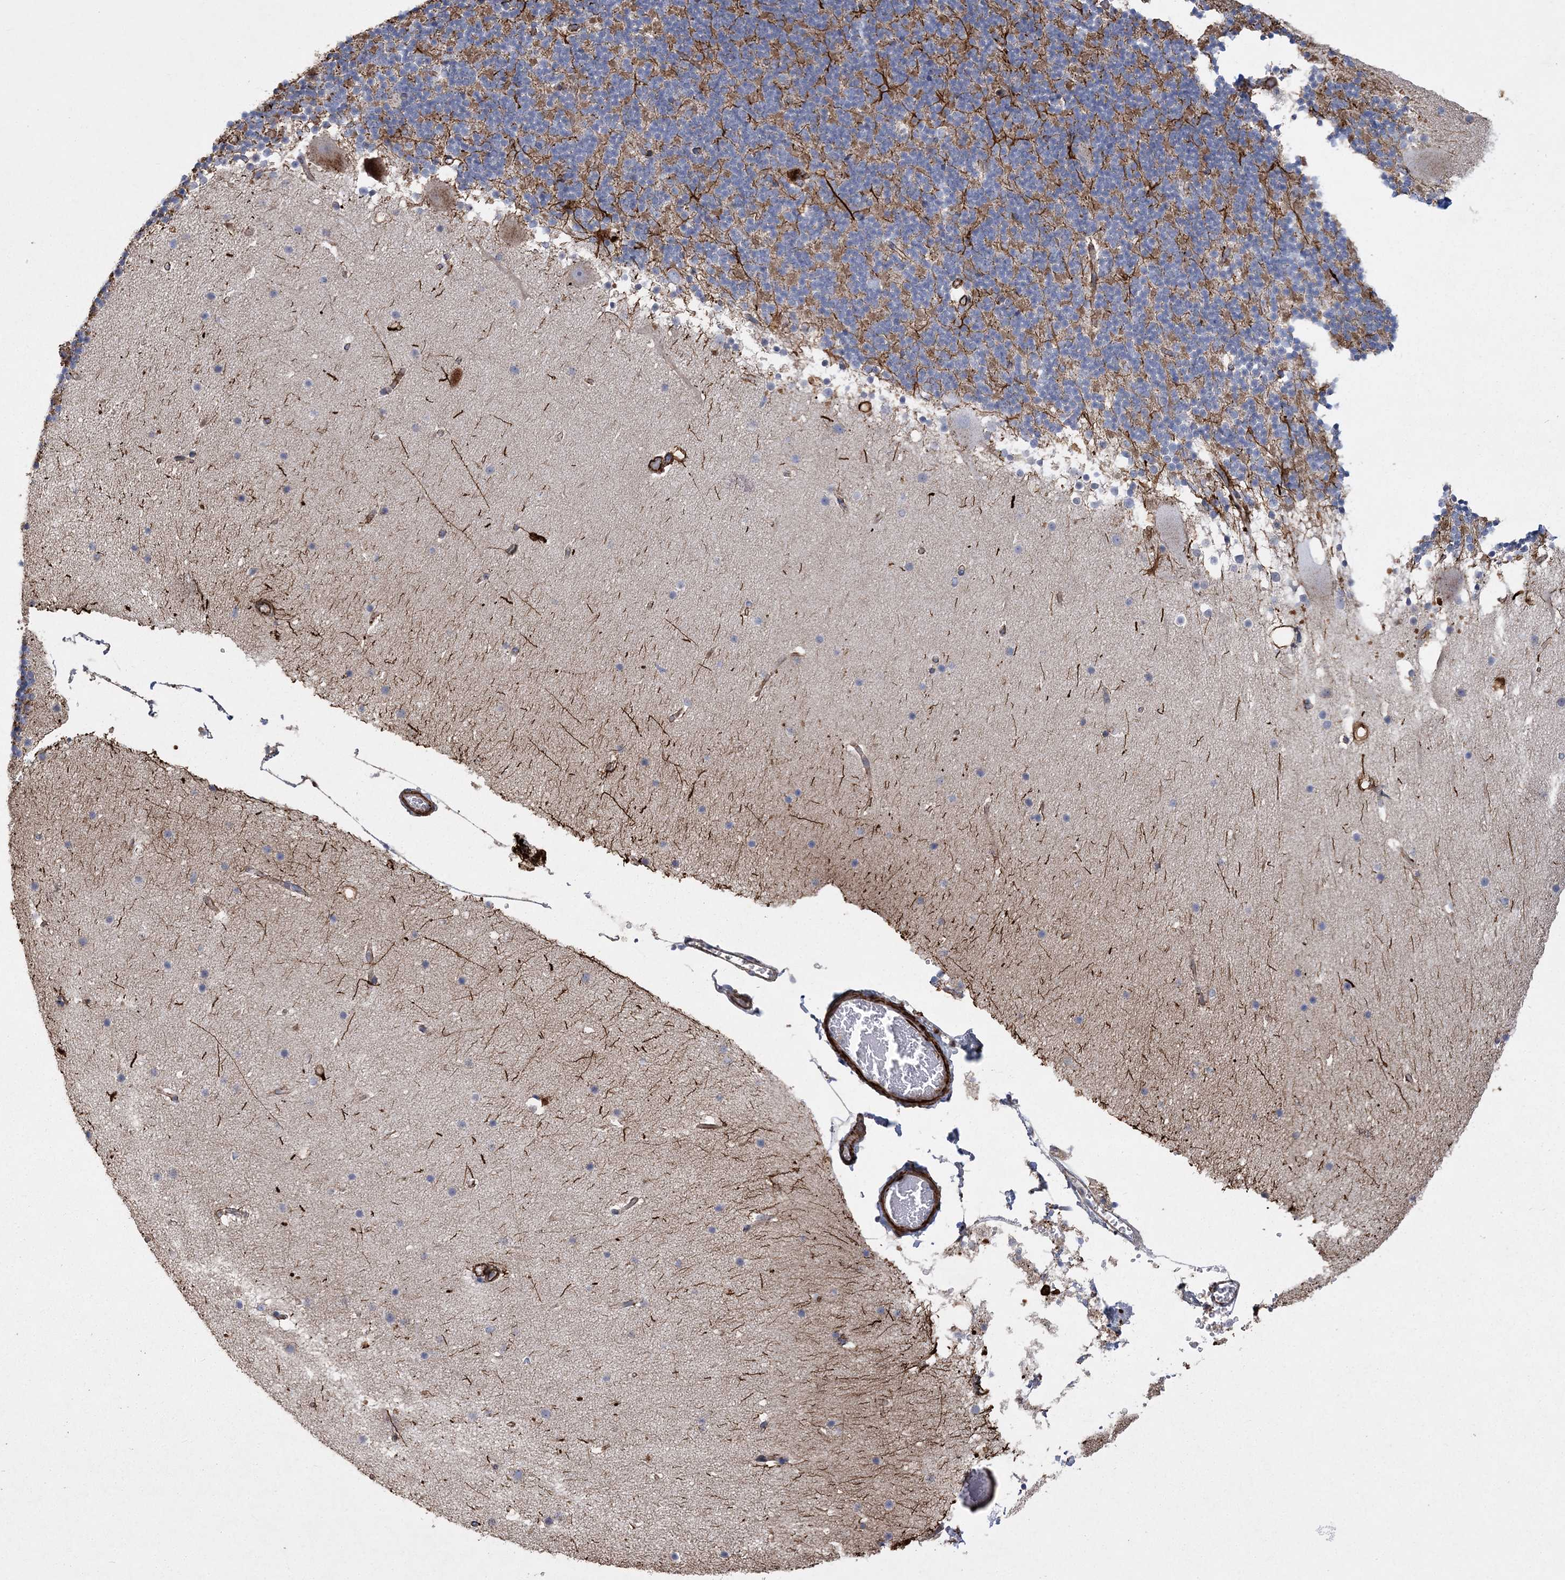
{"staining": {"intensity": "moderate", "quantity": ">75%", "location": "cytoplasmic/membranous"}, "tissue": "cerebellum", "cell_type": "Cells in granular layer", "image_type": "normal", "snomed": [{"axis": "morphology", "description": "Normal tissue, NOS"}, {"axis": "topography", "description": "Cerebellum"}], "caption": "Immunohistochemical staining of unremarkable cerebellum shows medium levels of moderate cytoplasmic/membranous positivity in approximately >75% of cells in granular layer.", "gene": "ARSJ", "patient": {"sex": "male", "age": 57}}